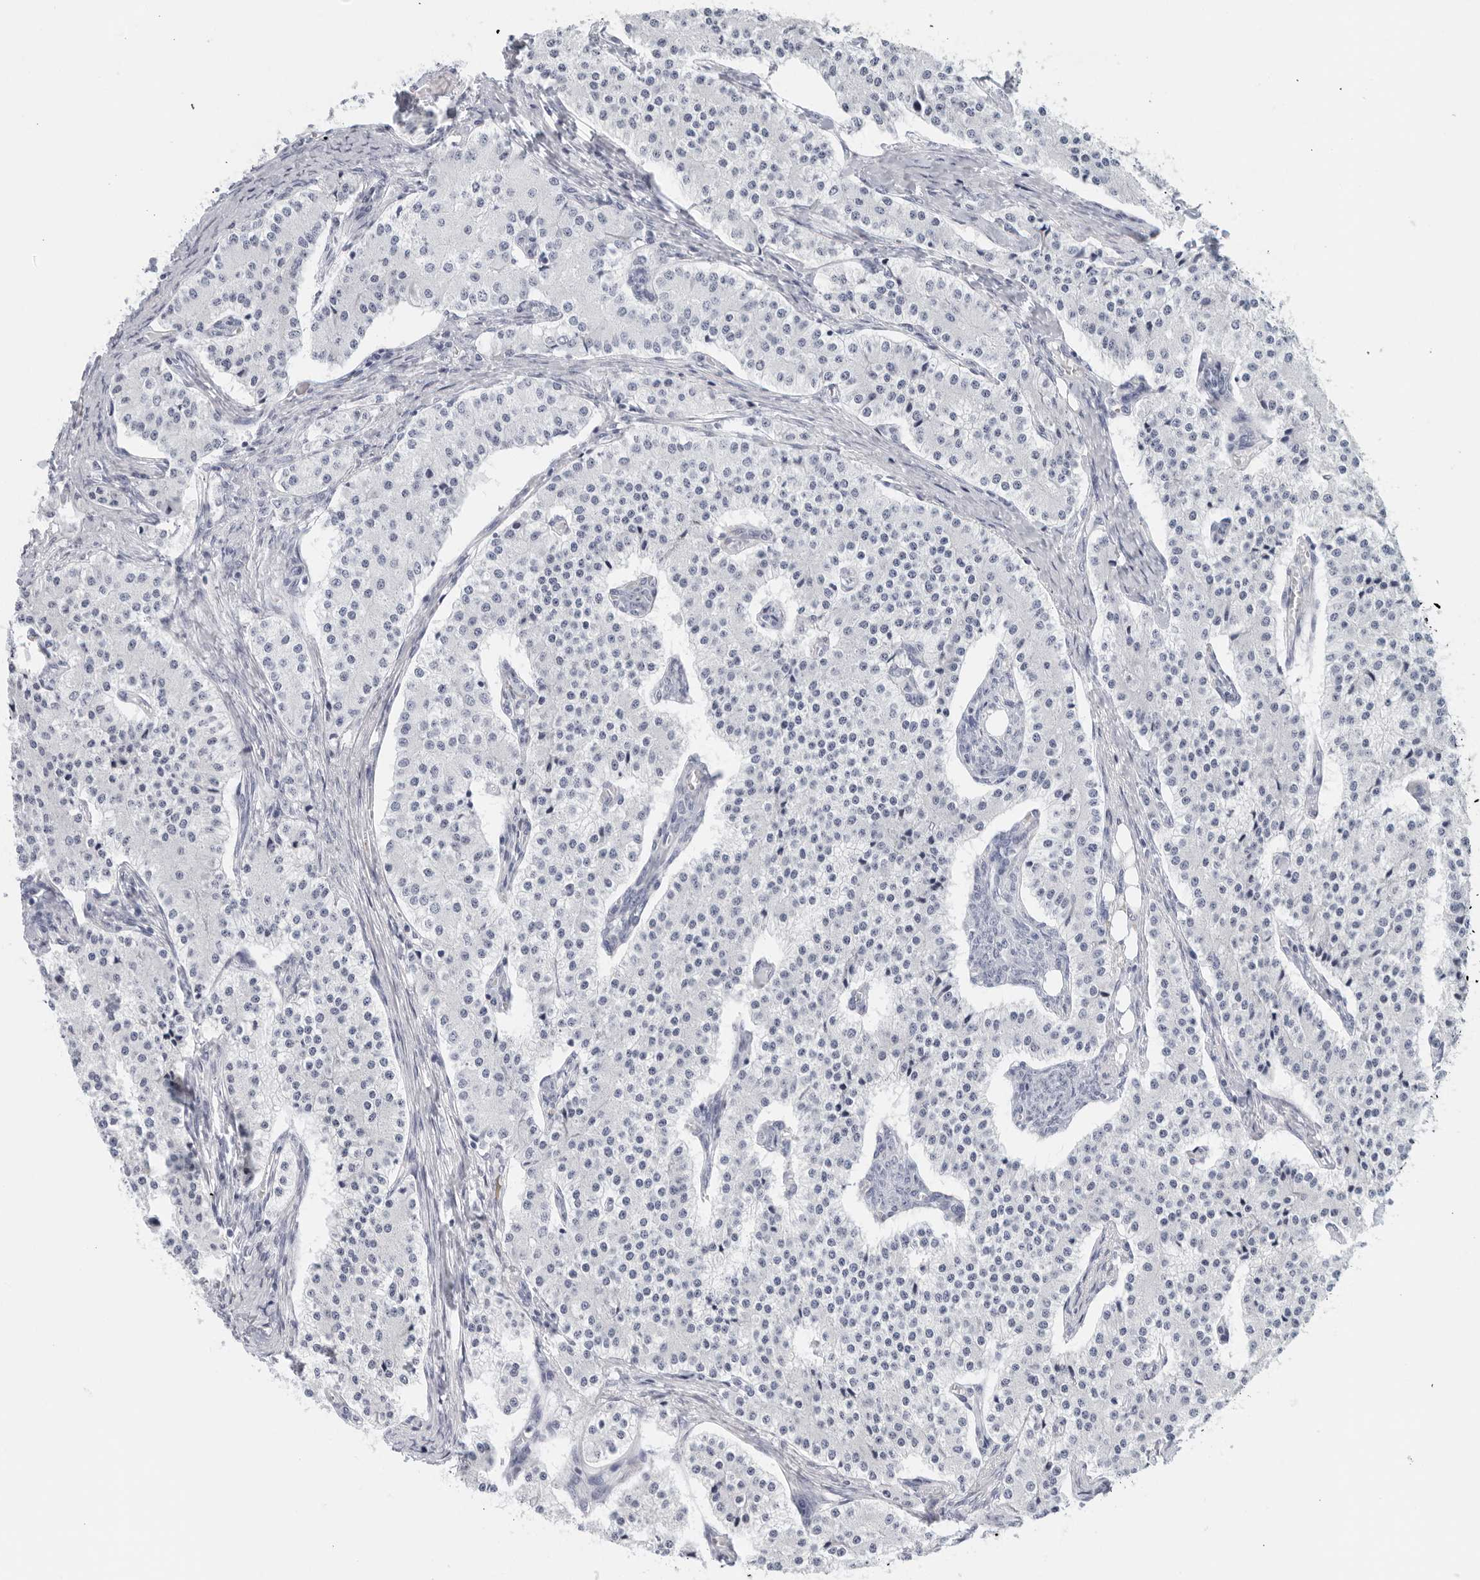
{"staining": {"intensity": "negative", "quantity": "none", "location": "none"}, "tissue": "carcinoid", "cell_type": "Tumor cells", "image_type": "cancer", "snomed": [{"axis": "morphology", "description": "Carcinoid, malignant, NOS"}, {"axis": "topography", "description": "Colon"}], "caption": "This histopathology image is of malignant carcinoid stained with immunohistochemistry to label a protein in brown with the nuclei are counter-stained blue. There is no staining in tumor cells.", "gene": "FGG", "patient": {"sex": "female", "age": 52}}